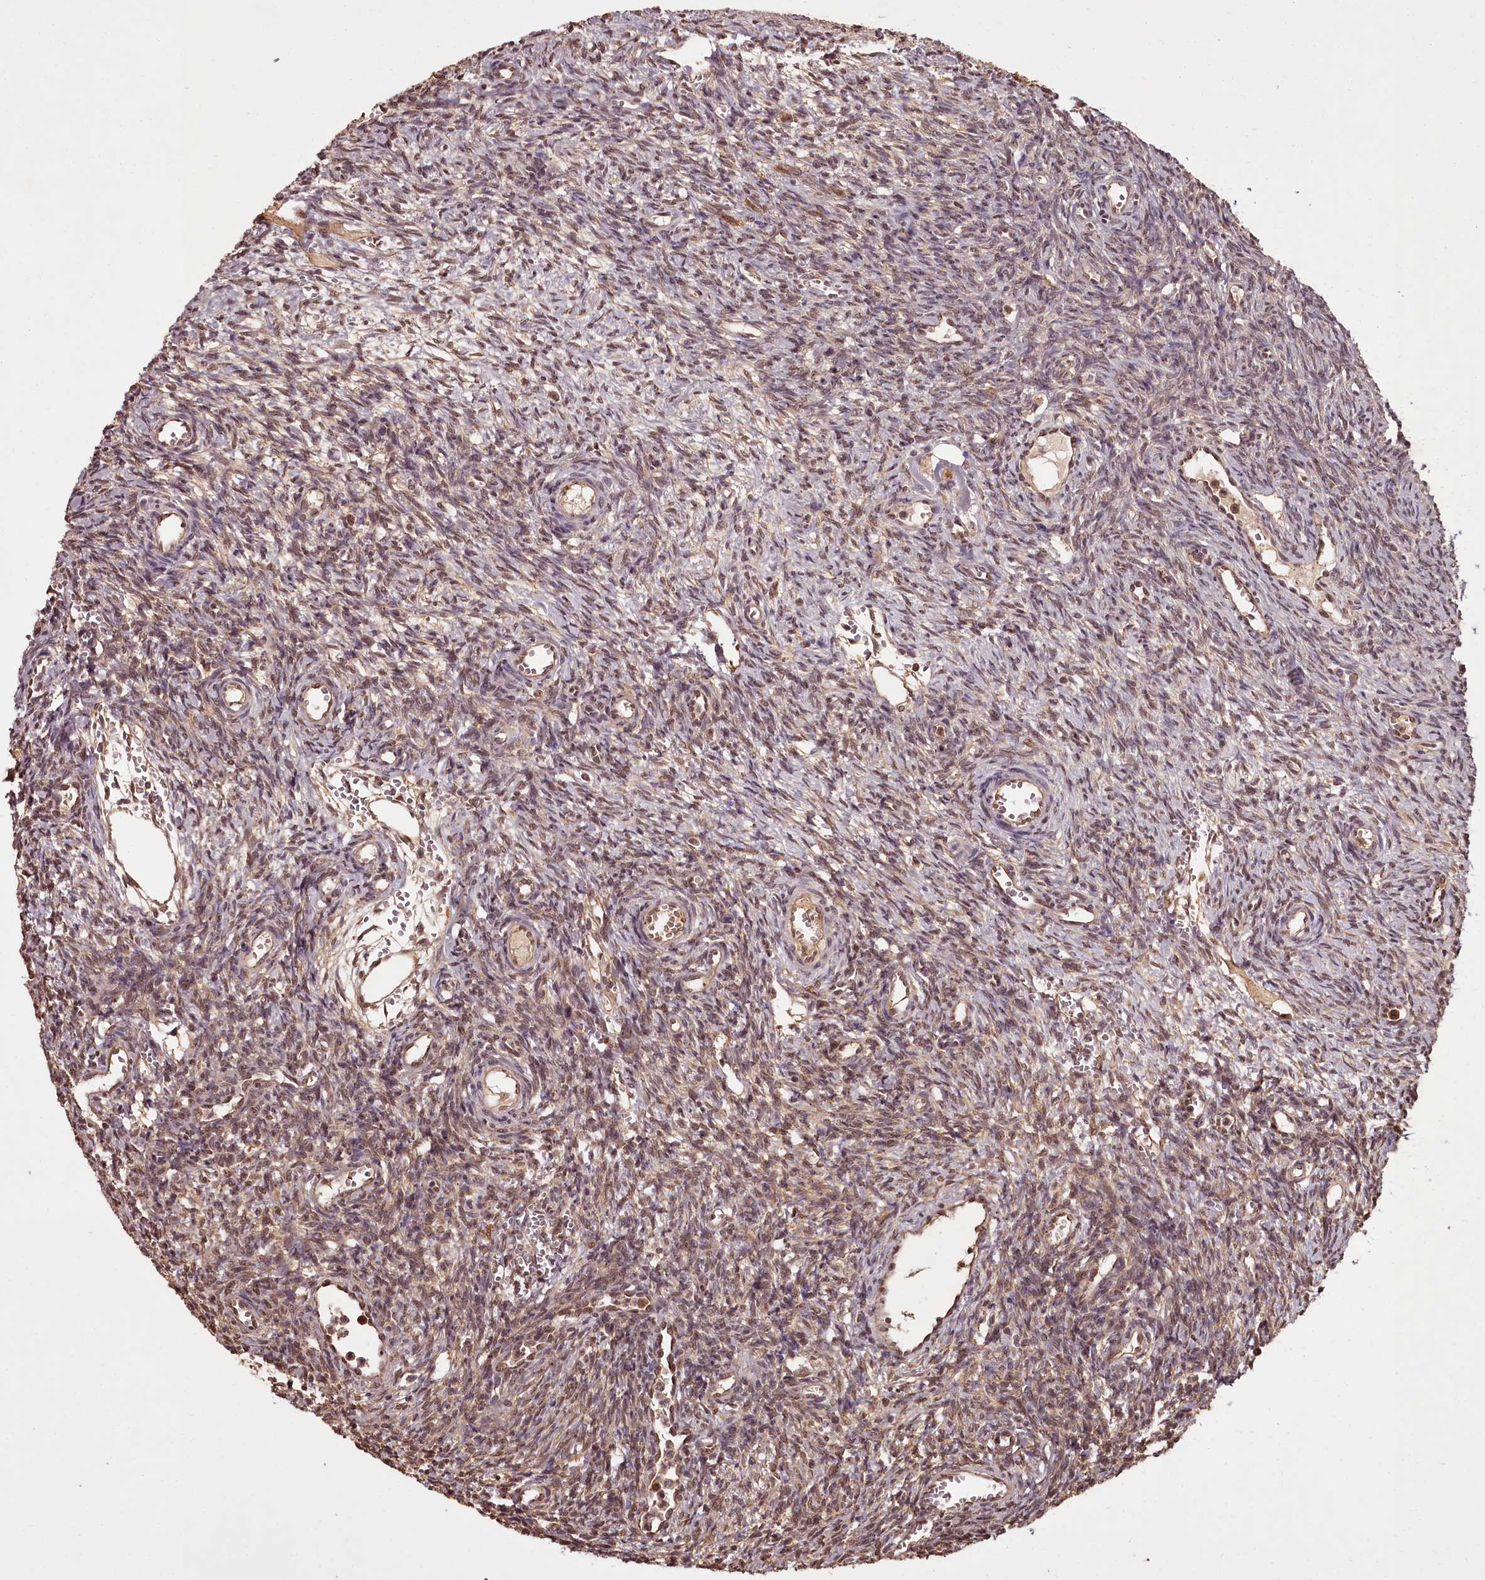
{"staining": {"intensity": "weak", "quantity": "25%-75%", "location": "nuclear"}, "tissue": "ovary", "cell_type": "Ovarian stroma cells", "image_type": "normal", "snomed": [{"axis": "morphology", "description": "Normal tissue, NOS"}, {"axis": "topography", "description": "Ovary"}], "caption": "This micrograph demonstrates unremarkable ovary stained with immunohistochemistry to label a protein in brown. The nuclear of ovarian stroma cells show weak positivity for the protein. Nuclei are counter-stained blue.", "gene": "NPRL2", "patient": {"sex": "female", "age": 39}}